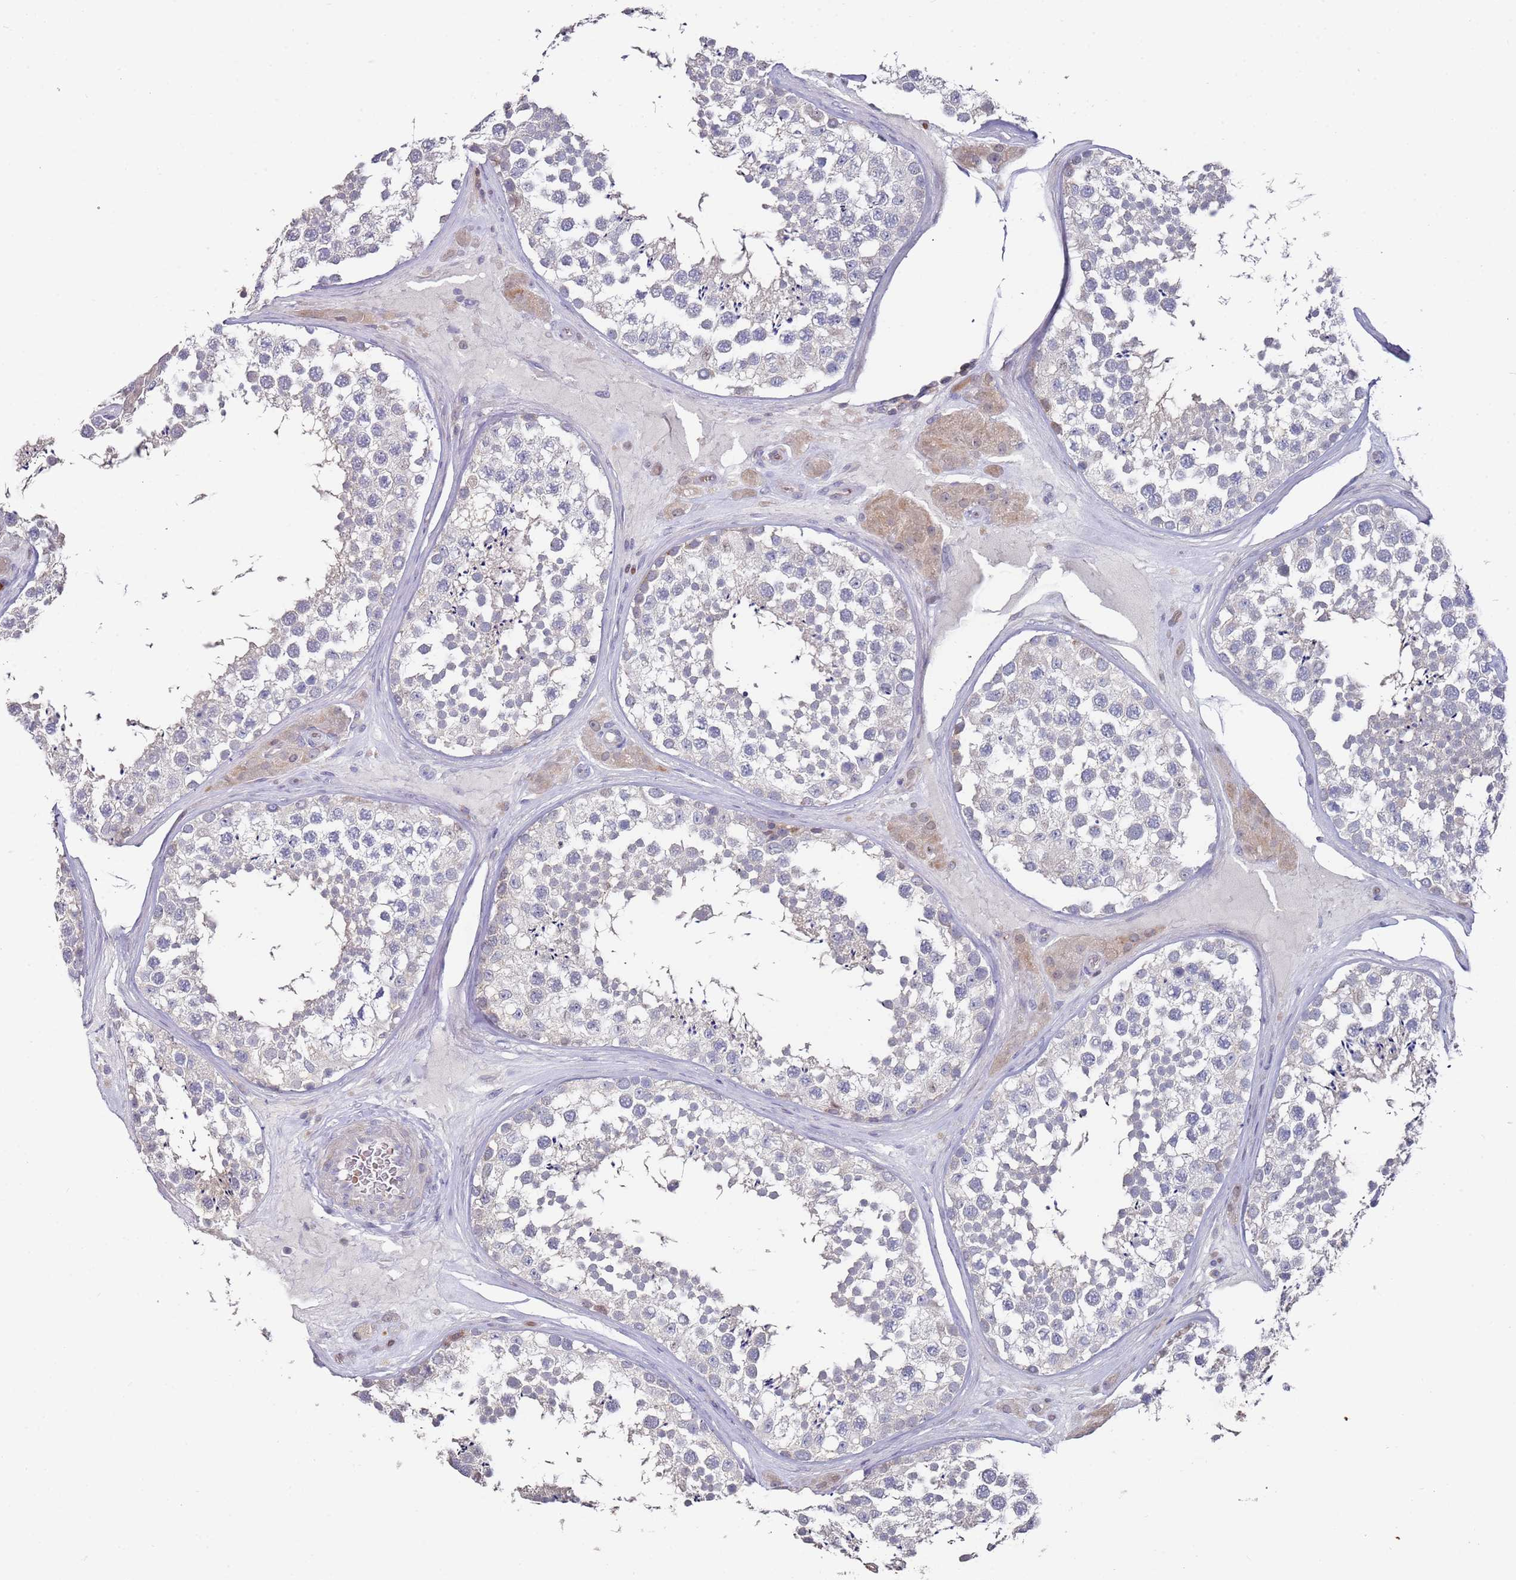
{"staining": {"intensity": "moderate", "quantity": "<25%", "location": "cytoplasmic/membranous"}, "tissue": "testis", "cell_type": "Cells in seminiferous ducts", "image_type": "normal", "snomed": [{"axis": "morphology", "description": "Normal tissue, NOS"}, {"axis": "topography", "description": "Testis"}], "caption": "Immunohistochemistry image of unremarkable testis stained for a protein (brown), which exhibits low levels of moderate cytoplasmic/membranous staining in about <25% of cells in seminiferous ducts.", "gene": "LACC1", "patient": {"sex": "male", "age": 46}}